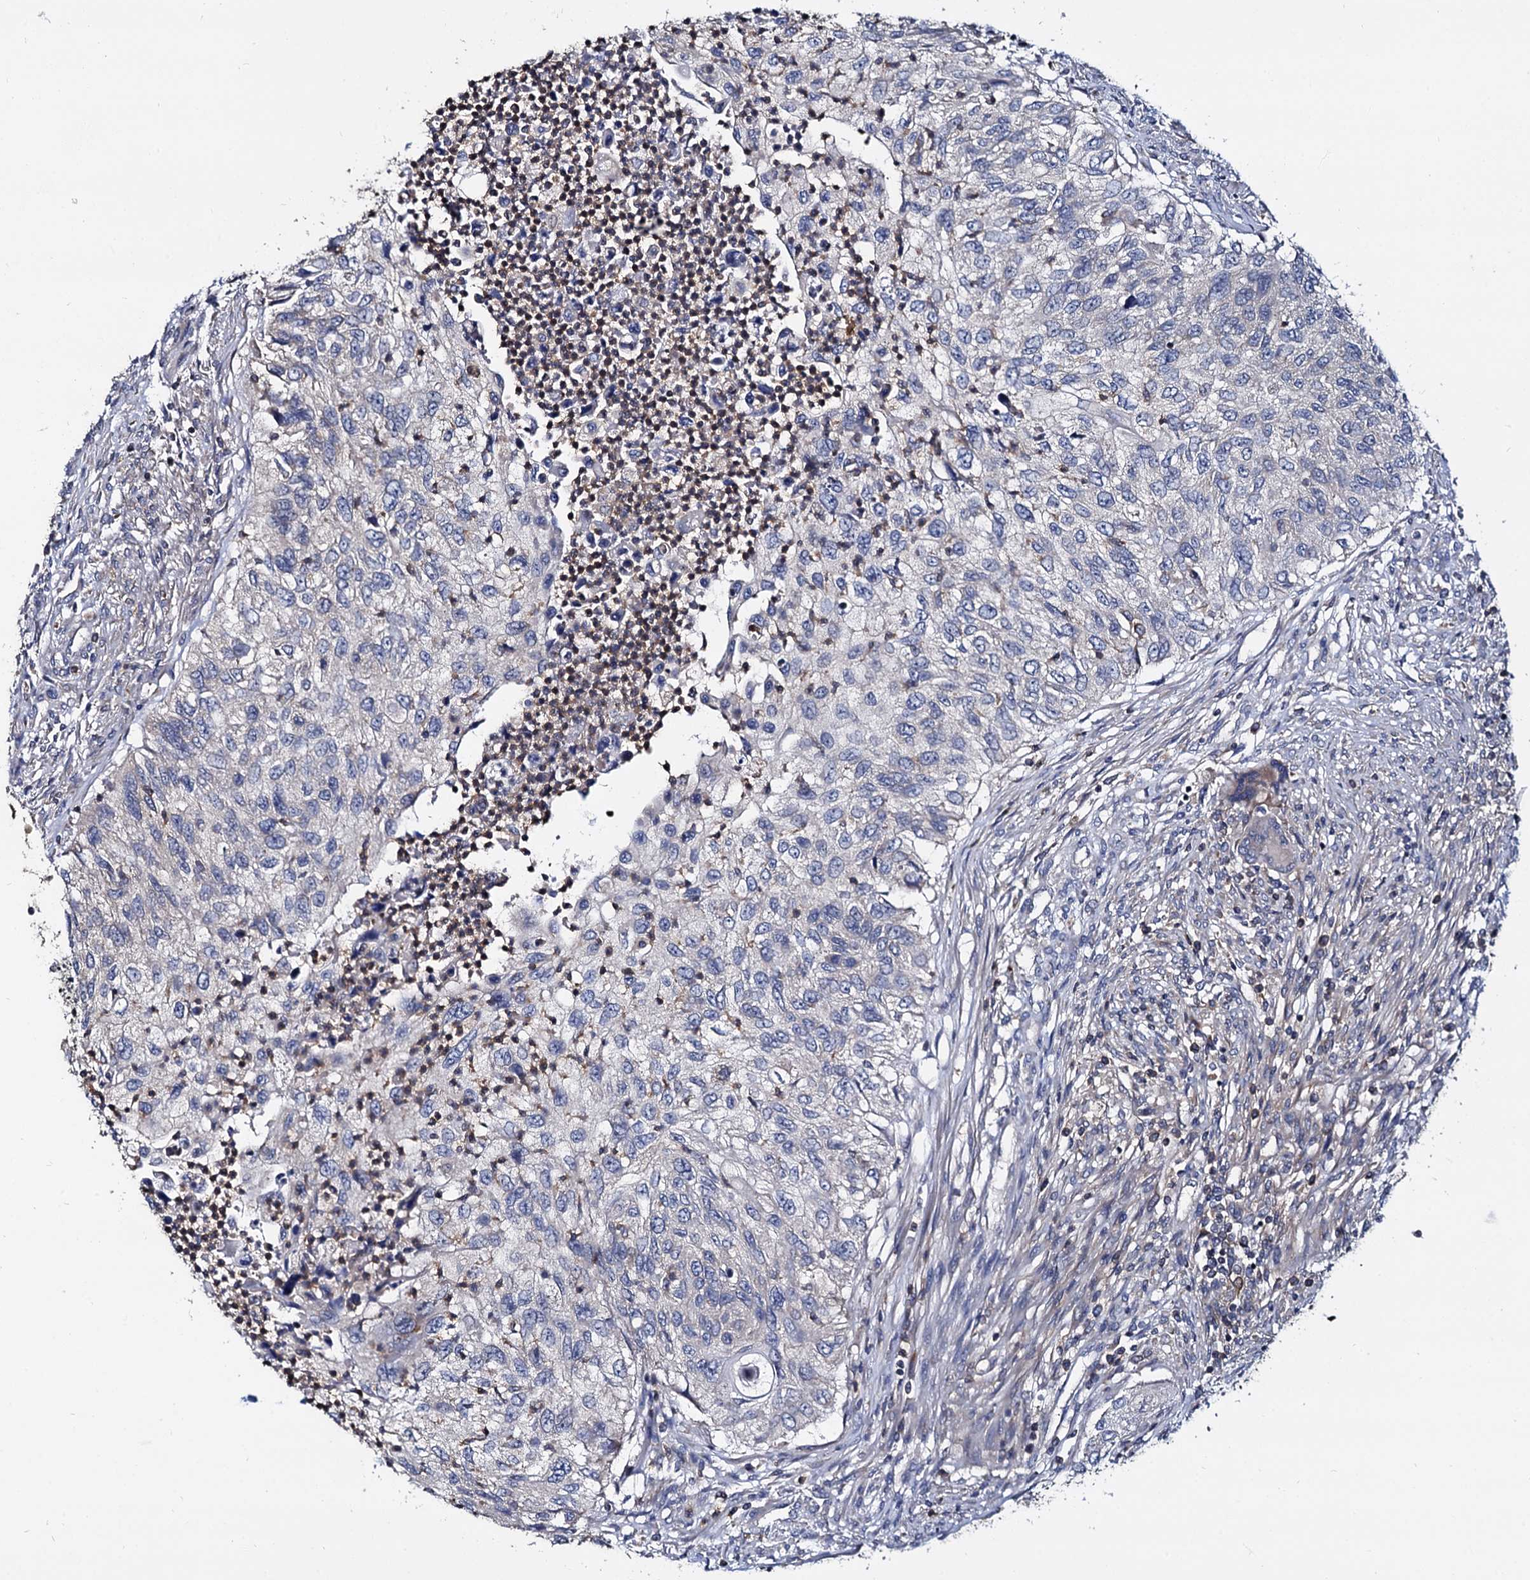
{"staining": {"intensity": "negative", "quantity": "none", "location": "none"}, "tissue": "urothelial cancer", "cell_type": "Tumor cells", "image_type": "cancer", "snomed": [{"axis": "morphology", "description": "Urothelial carcinoma, High grade"}, {"axis": "topography", "description": "Urinary bladder"}], "caption": "Tumor cells are negative for brown protein staining in urothelial cancer.", "gene": "ANKRD13A", "patient": {"sex": "female", "age": 60}}